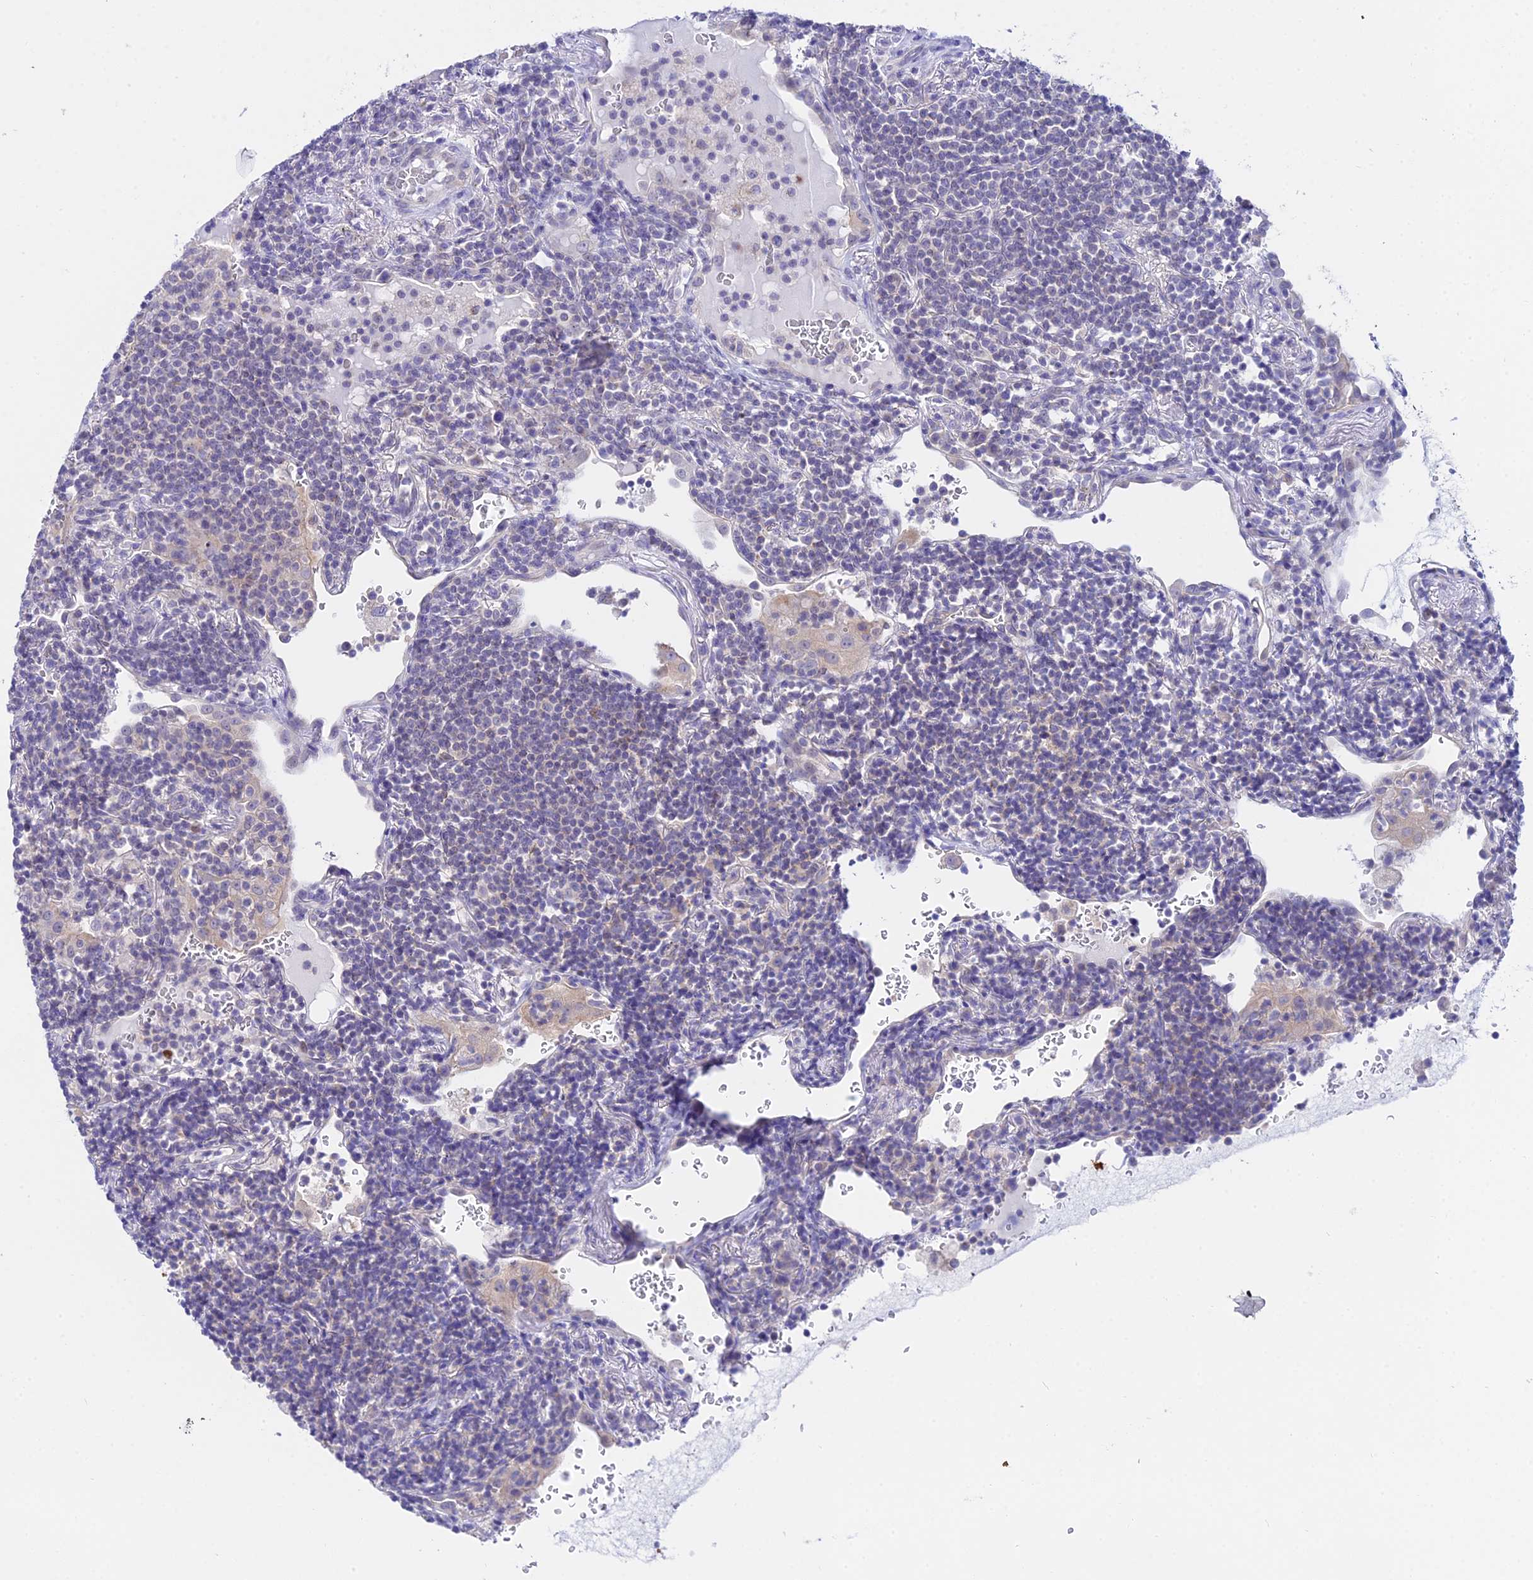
{"staining": {"intensity": "negative", "quantity": "none", "location": "none"}, "tissue": "lymphoma", "cell_type": "Tumor cells", "image_type": "cancer", "snomed": [{"axis": "morphology", "description": "Malignant lymphoma, non-Hodgkin's type, Low grade"}, {"axis": "topography", "description": "Lung"}], "caption": "Tumor cells show no significant expression in low-grade malignant lymphoma, non-Hodgkin's type.", "gene": "ATG16L2", "patient": {"sex": "female", "age": 71}}